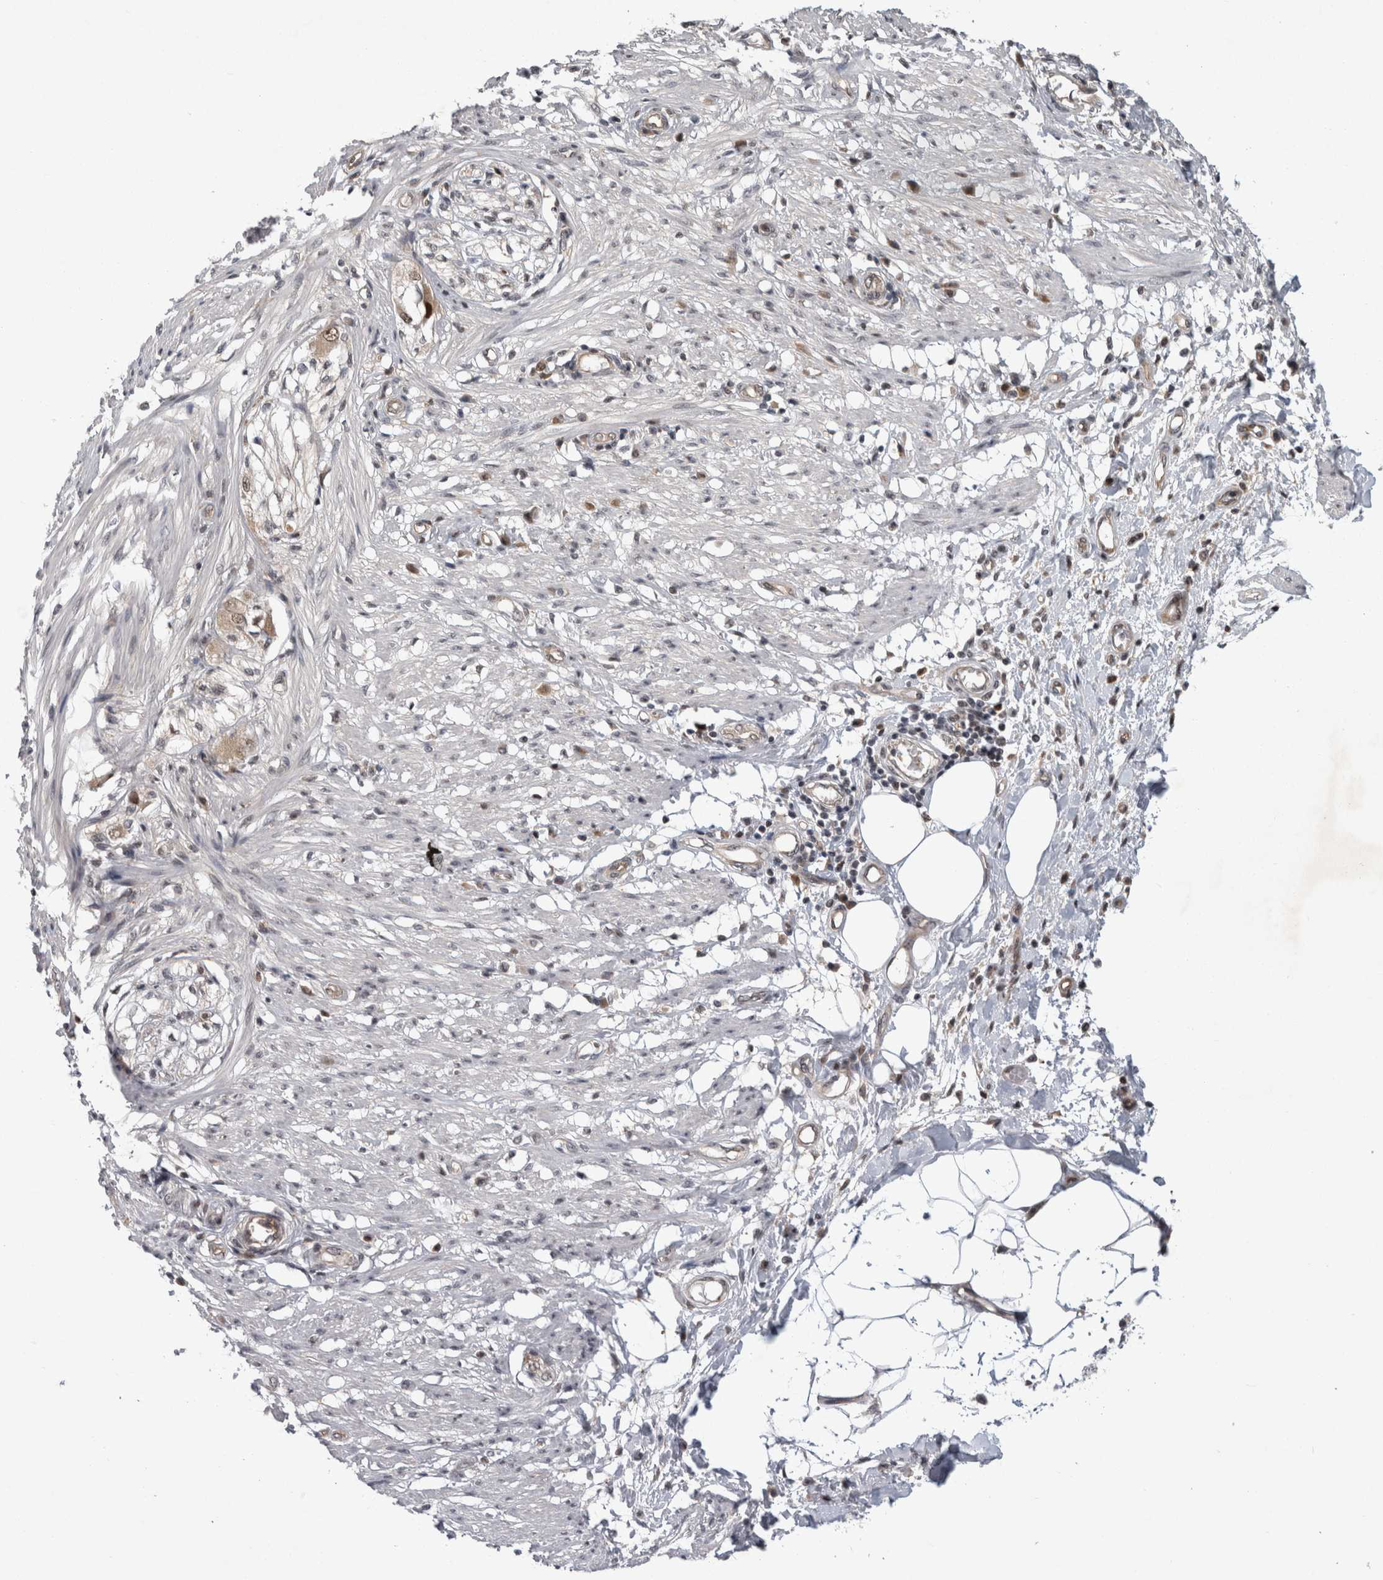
{"staining": {"intensity": "negative", "quantity": "none", "location": "none"}, "tissue": "smooth muscle", "cell_type": "Smooth muscle cells", "image_type": "normal", "snomed": [{"axis": "morphology", "description": "Normal tissue, NOS"}, {"axis": "morphology", "description": "Adenocarcinoma, NOS"}, {"axis": "topography", "description": "Smooth muscle"}, {"axis": "topography", "description": "Colon"}], "caption": "Smooth muscle was stained to show a protein in brown. There is no significant staining in smooth muscle cells. The staining was performed using DAB (3,3'-diaminobenzidine) to visualize the protein expression in brown, while the nuclei were stained in blue with hematoxylin (Magnification: 20x).", "gene": "PSMB2", "patient": {"sex": "male", "age": 14}}